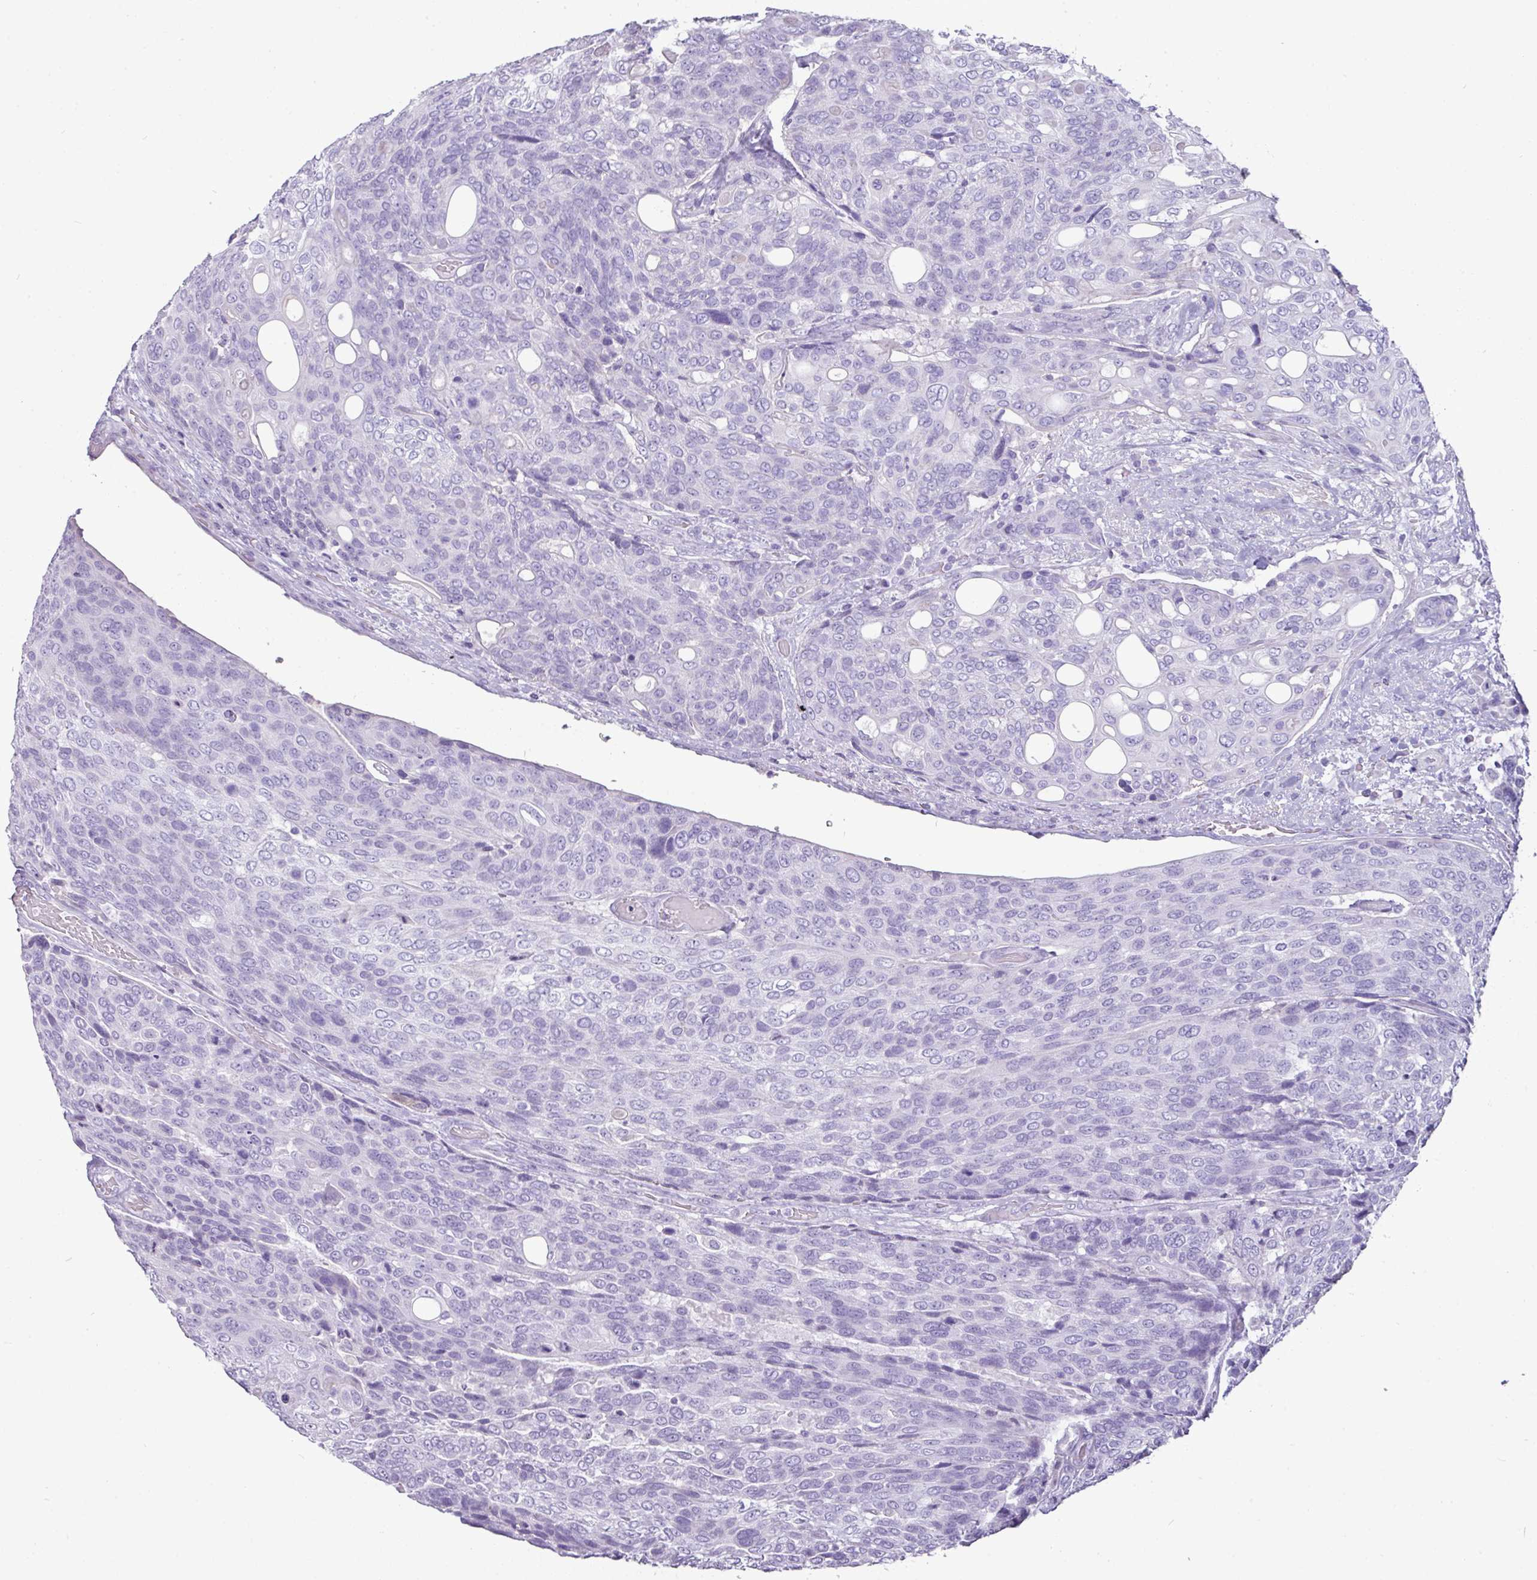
{"staining": {"intensity": "negative", "quantity": "none", "location": "none"}, "tissue": "urothelial cancer", "cell_type": "Tumor cells", "image_type": "cancer", "snomed": [{"axis": "morphology", "description": "Urothelial carcinoma, High grade"}, {"axis": "topography", "description": "Urinary bladder"}], "caption": "This is a image of immunohistochemistry staining of urothelial carcinoma (high-grade), which shows no expression in tumor cells. (Immunohistochemistry (ihc), brightfield microscopy, high magnification).", "gene": "GSTA3", "patient": {"sex": "female", "age": 70}}